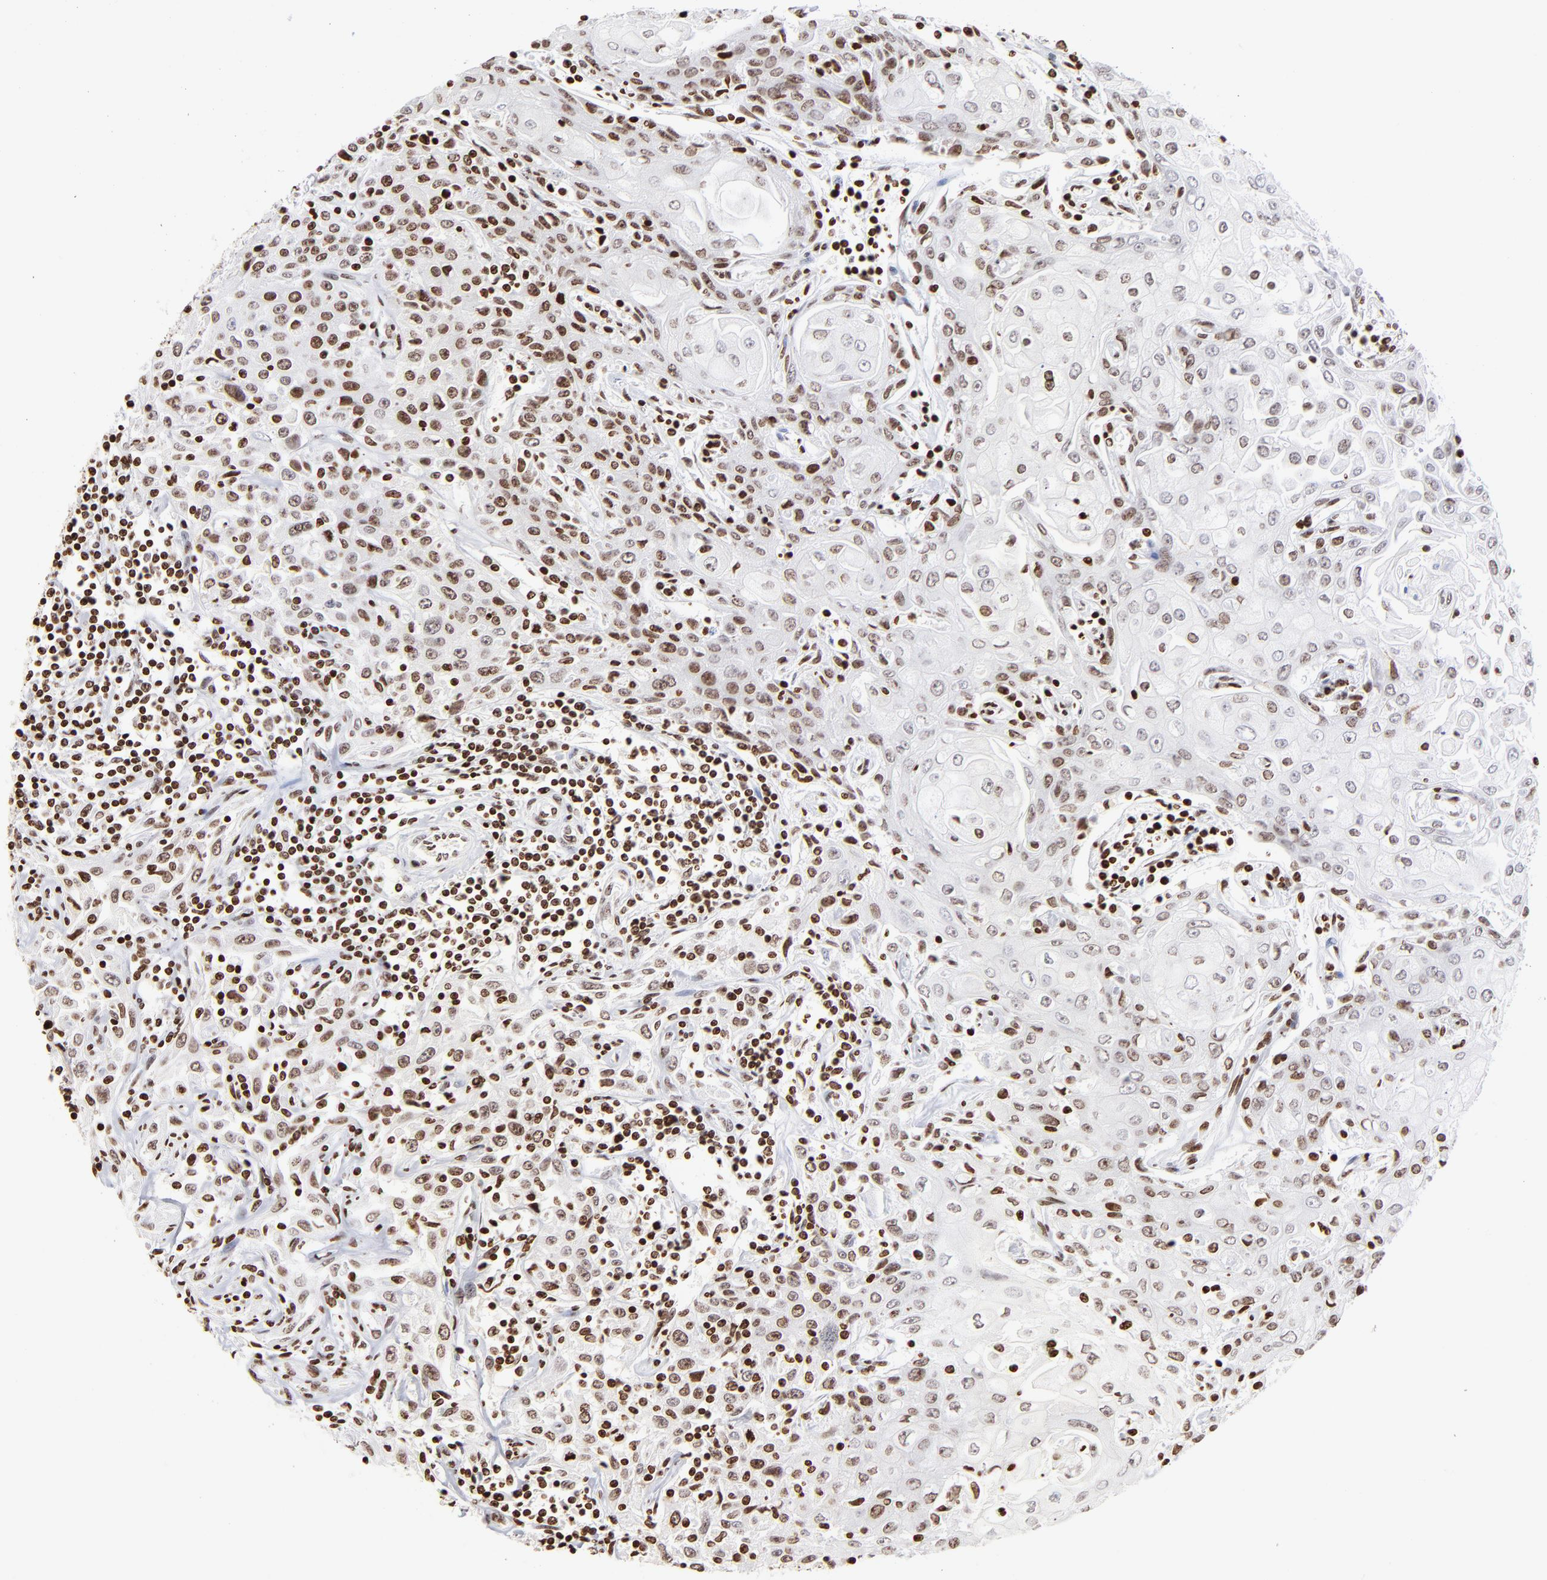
{"staining": {"intensity": "moderate", "quantity": "25%-75%", "location": "nuclear"}, "tissue": "head and neck cancer", "cell_type": "Tumor cells", "image_type": "cancer", "snomed": [{"axis": "morphology", "description": "Squamous cell carcinoma, NOS"}, {"axis": "topography", "description": "Oral tissue"}, {"axis": "topography", "description": "Head-Neck"}], "caption": "IHC of human squamous cell carcinoma (head and neck) reveals medium levels of moderate nuclear expression in about 25%-75% of tumor cells.", "gene": "RTL4", "patient": {"sex": "female", "age": 76}}